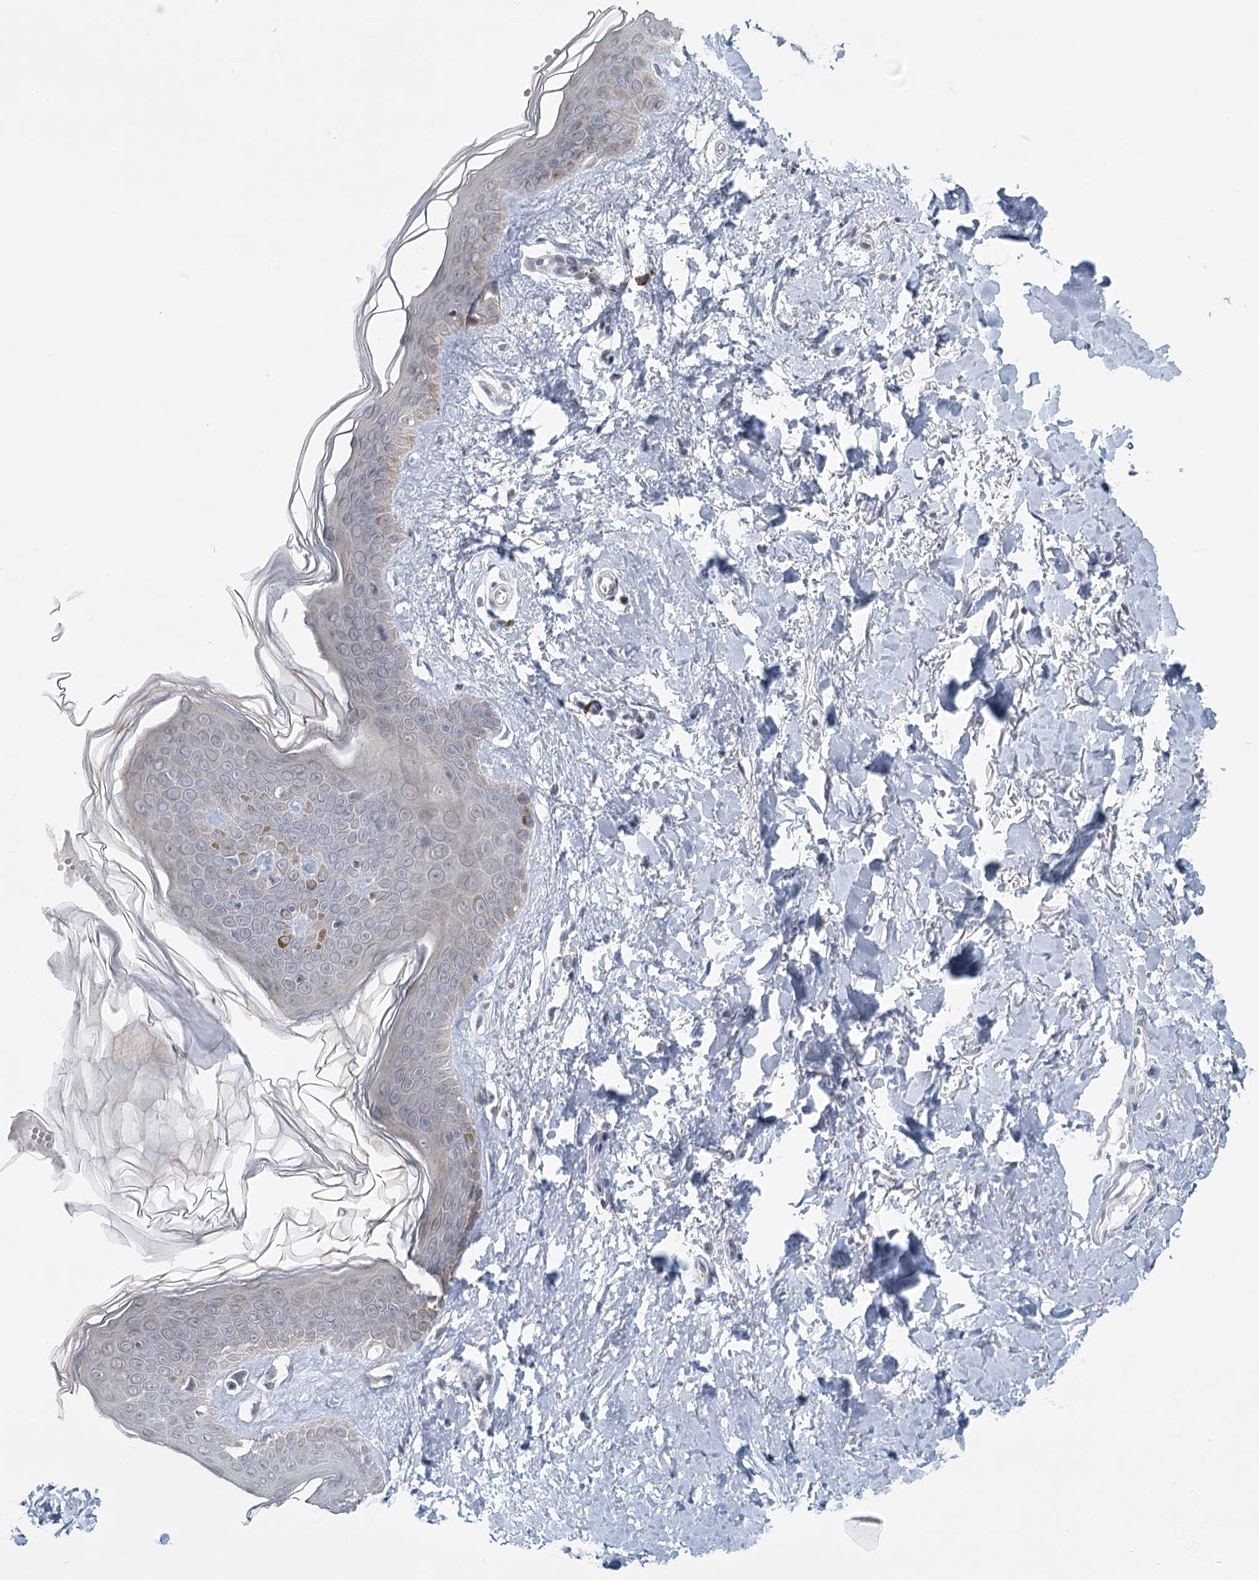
{"staining": {"intensity": "negative", "quantity": "none", "location": "none"}, "tissue": "skin", "cell_type": "Fibroblasts", "image_type": "normal", "snomed": [{"axis": "morphology", "description": "Normal tissue, NOS"}, {"axis": "topography", "description": "Skin"}], "caption": "Fibroblasts are negative for protein expression in normal human skin.", "gene": "TMEM70", "patient": {"sex": "female", "age": 46}}